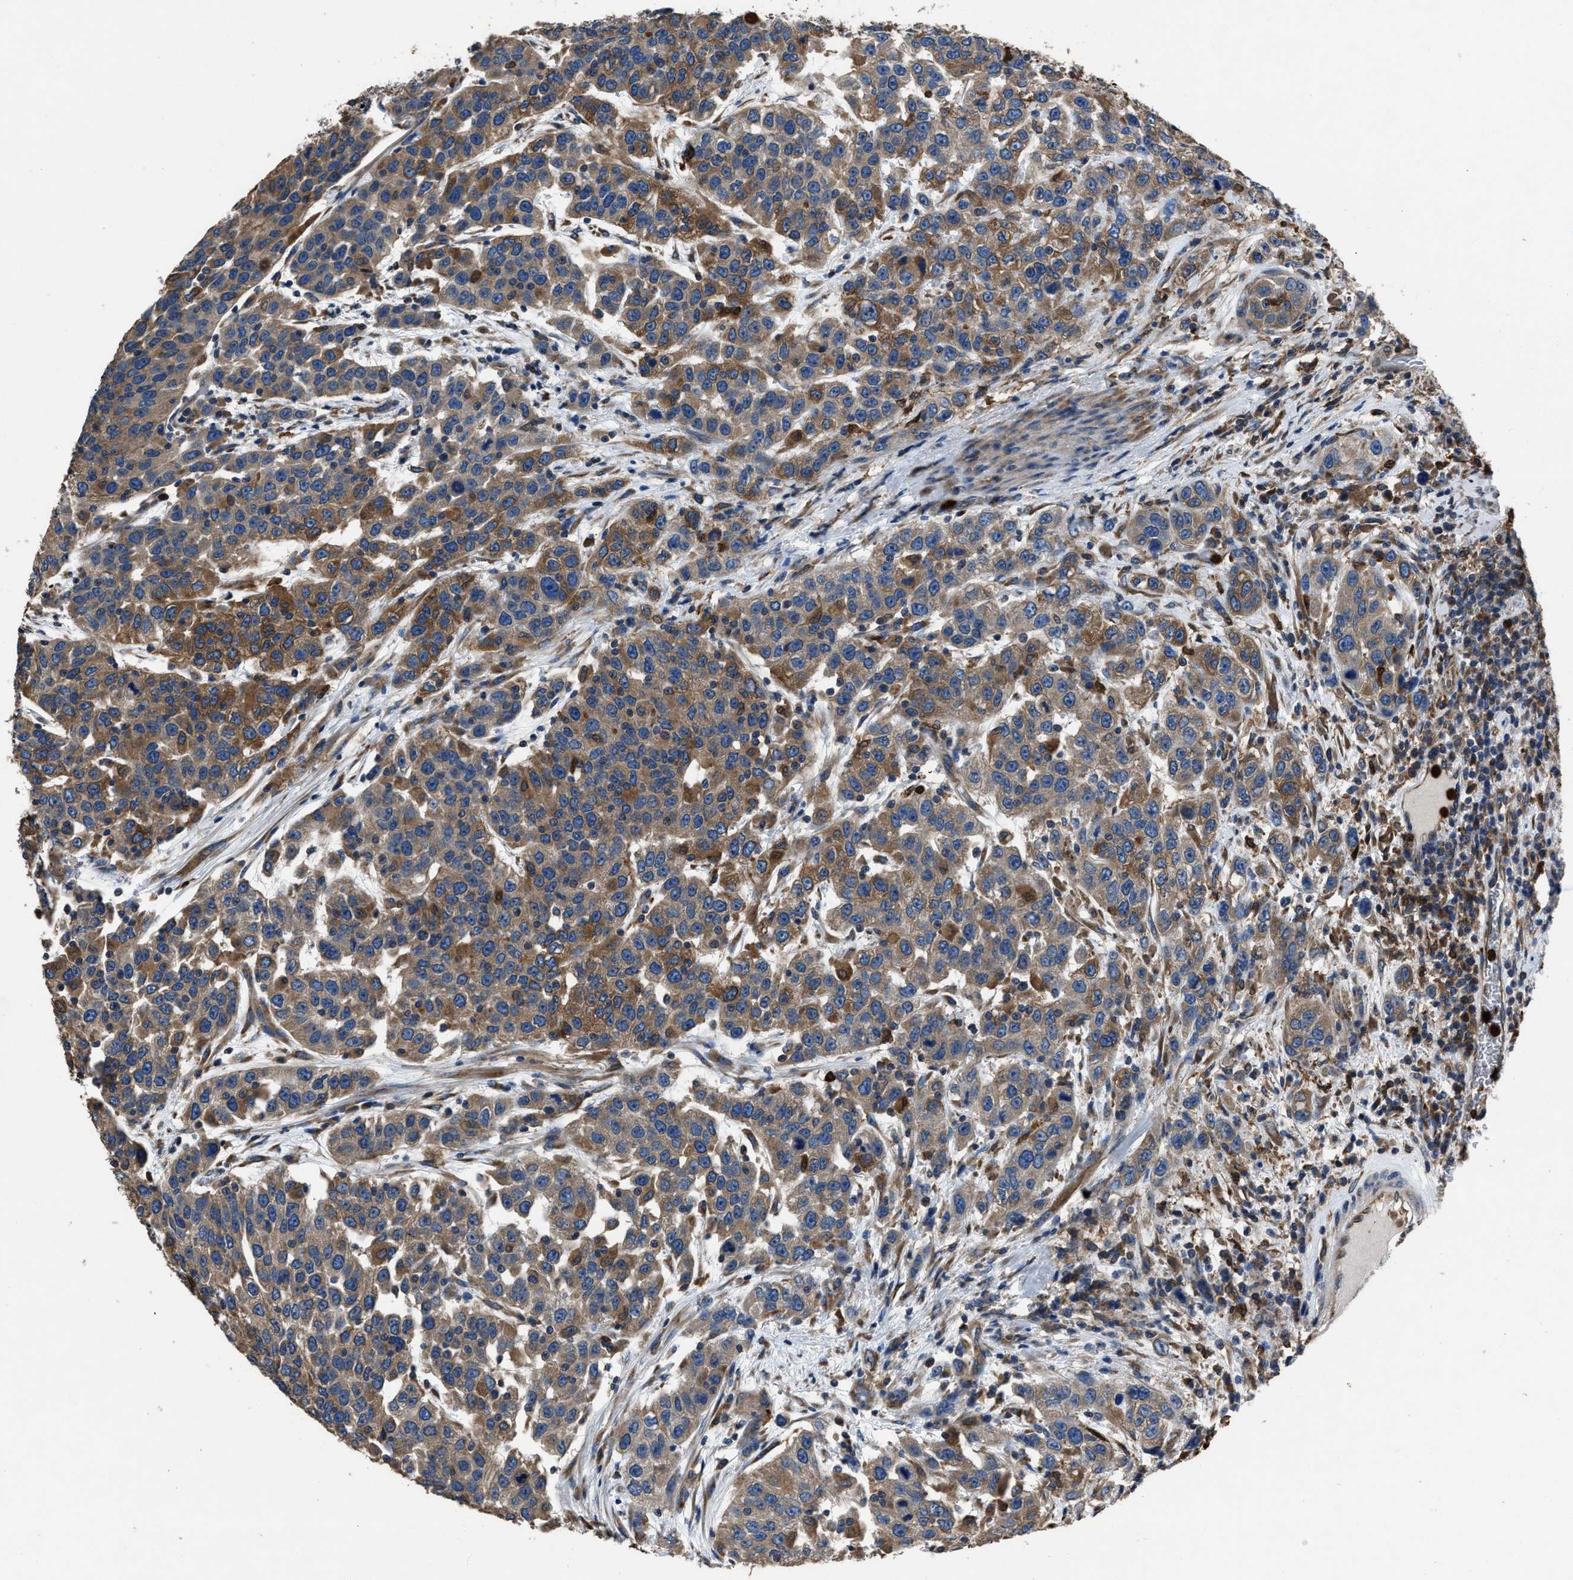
{"staining": {"intensity": "moderate", "quantity": ">75%", "location": "cytoplasmic/membranous"}, "tissue": "urothelial cancer", "cell_type": "Tumor cells", "image_type": "cancer", "snomed": [{"axis": "morphology", "description": "Urothelial carcinoma, High grade"}, {"axis": "topography", "description": "Urinary bladder"}], "caption": "Tumor cells exhibit medium levels of moderate cytoplasmic/membranous staining in approximately >75% of cells in human urothelial cancer.", "gene": "ANGPT1", "patient": {"sex": "female", "age": 80}}